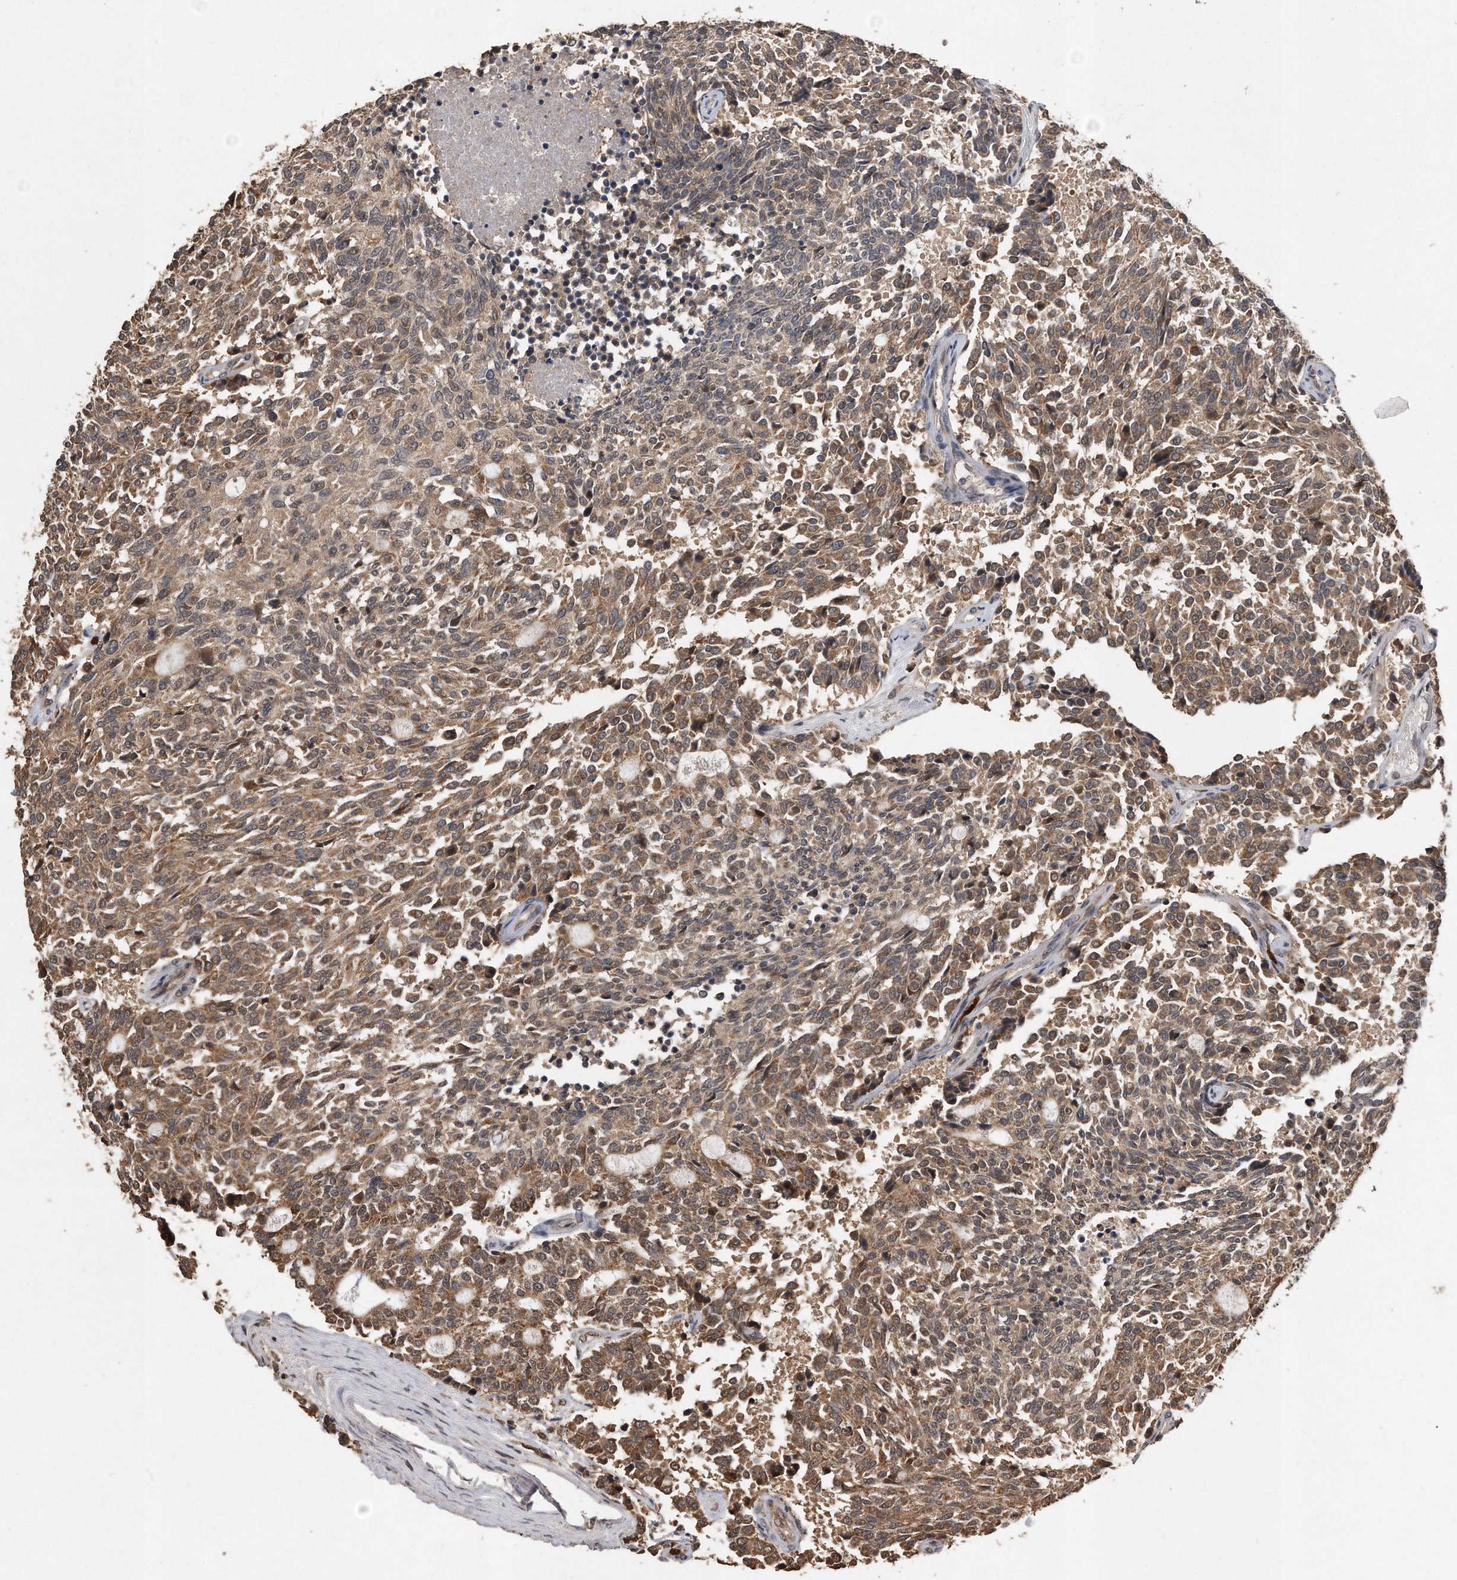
{"staining": {"intensity": "moderate", "quantity": ">75%", "location": "cytoplasmic/membranous"}, "tissue": "carcinoid", "cell_type": "Tumor cells", "image_type": "cancer", "snomed": [{"axis": "morphology", "description": "Carcinoid, malignant, NOS"}, {"axis": "topography", "description": "Pancreas"}], "caption": "Carcinoid (malignant) tissue displays moderate cytoplasmic/membranous expression in about >75% of tumor cells", "gene": "PELO", "patient": {"sex": "female", "age": 54}}